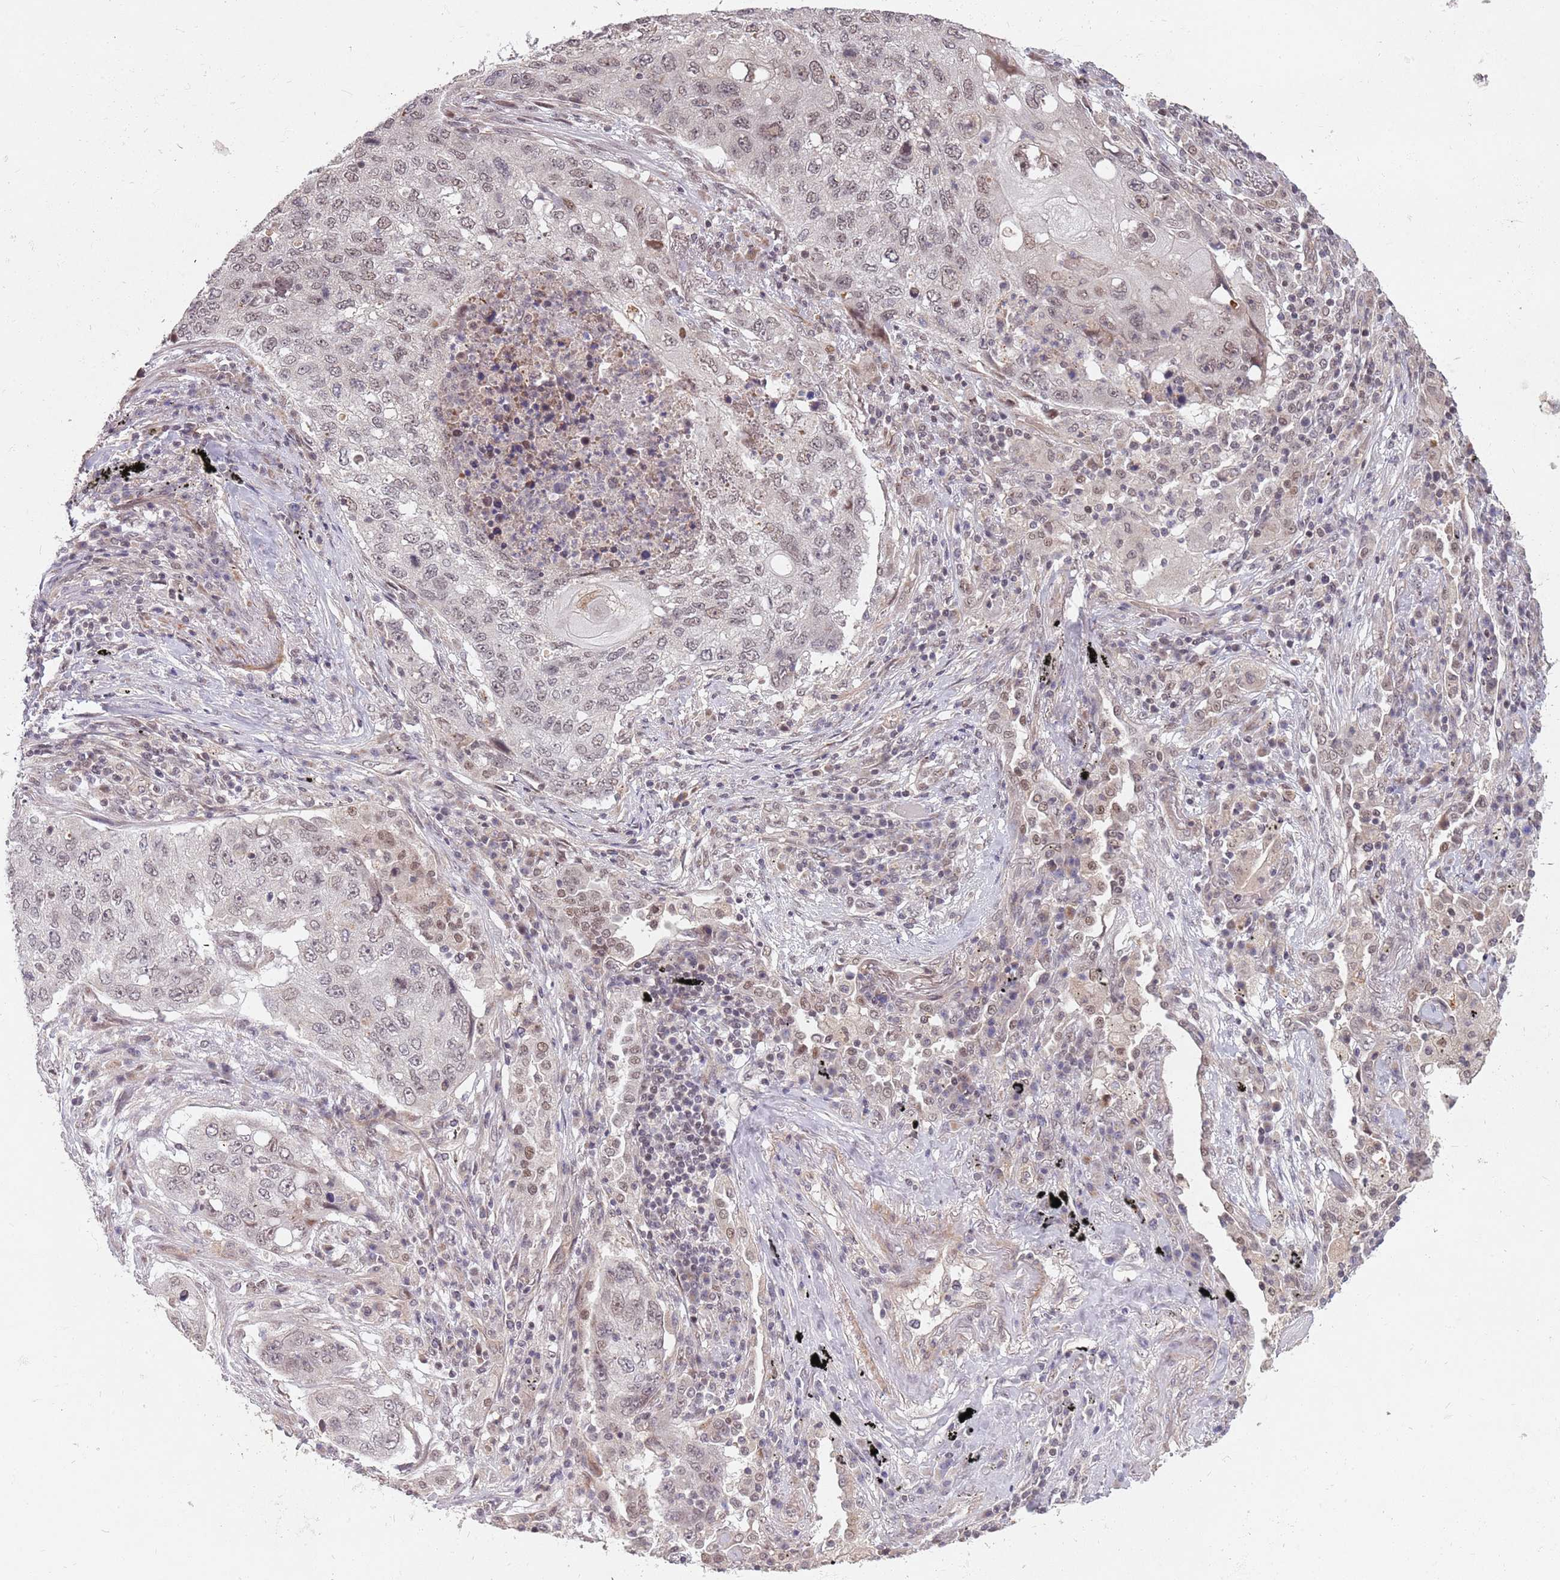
{"staining": {"intensity": "weak", "quantity": ">75%", "location": "nuclear"}, "tissue": "lung cancer", "cell_type": "Tumor cells", "image_type": "cancer", "snomed": [{"axis": "morphology", "description": "Squamous cell carcinoma, NOS"}, {"axis": "topography", "description": "Lung"}], "caption": "Approximately >75% of tumor cells in human lung squamous cell carcinoma demonstrate weak nuclear protein staining as visualized by brown immunohistochemical staining.", "gene": "SUDS3", "patient": {"sex": "female", "age": 63}}